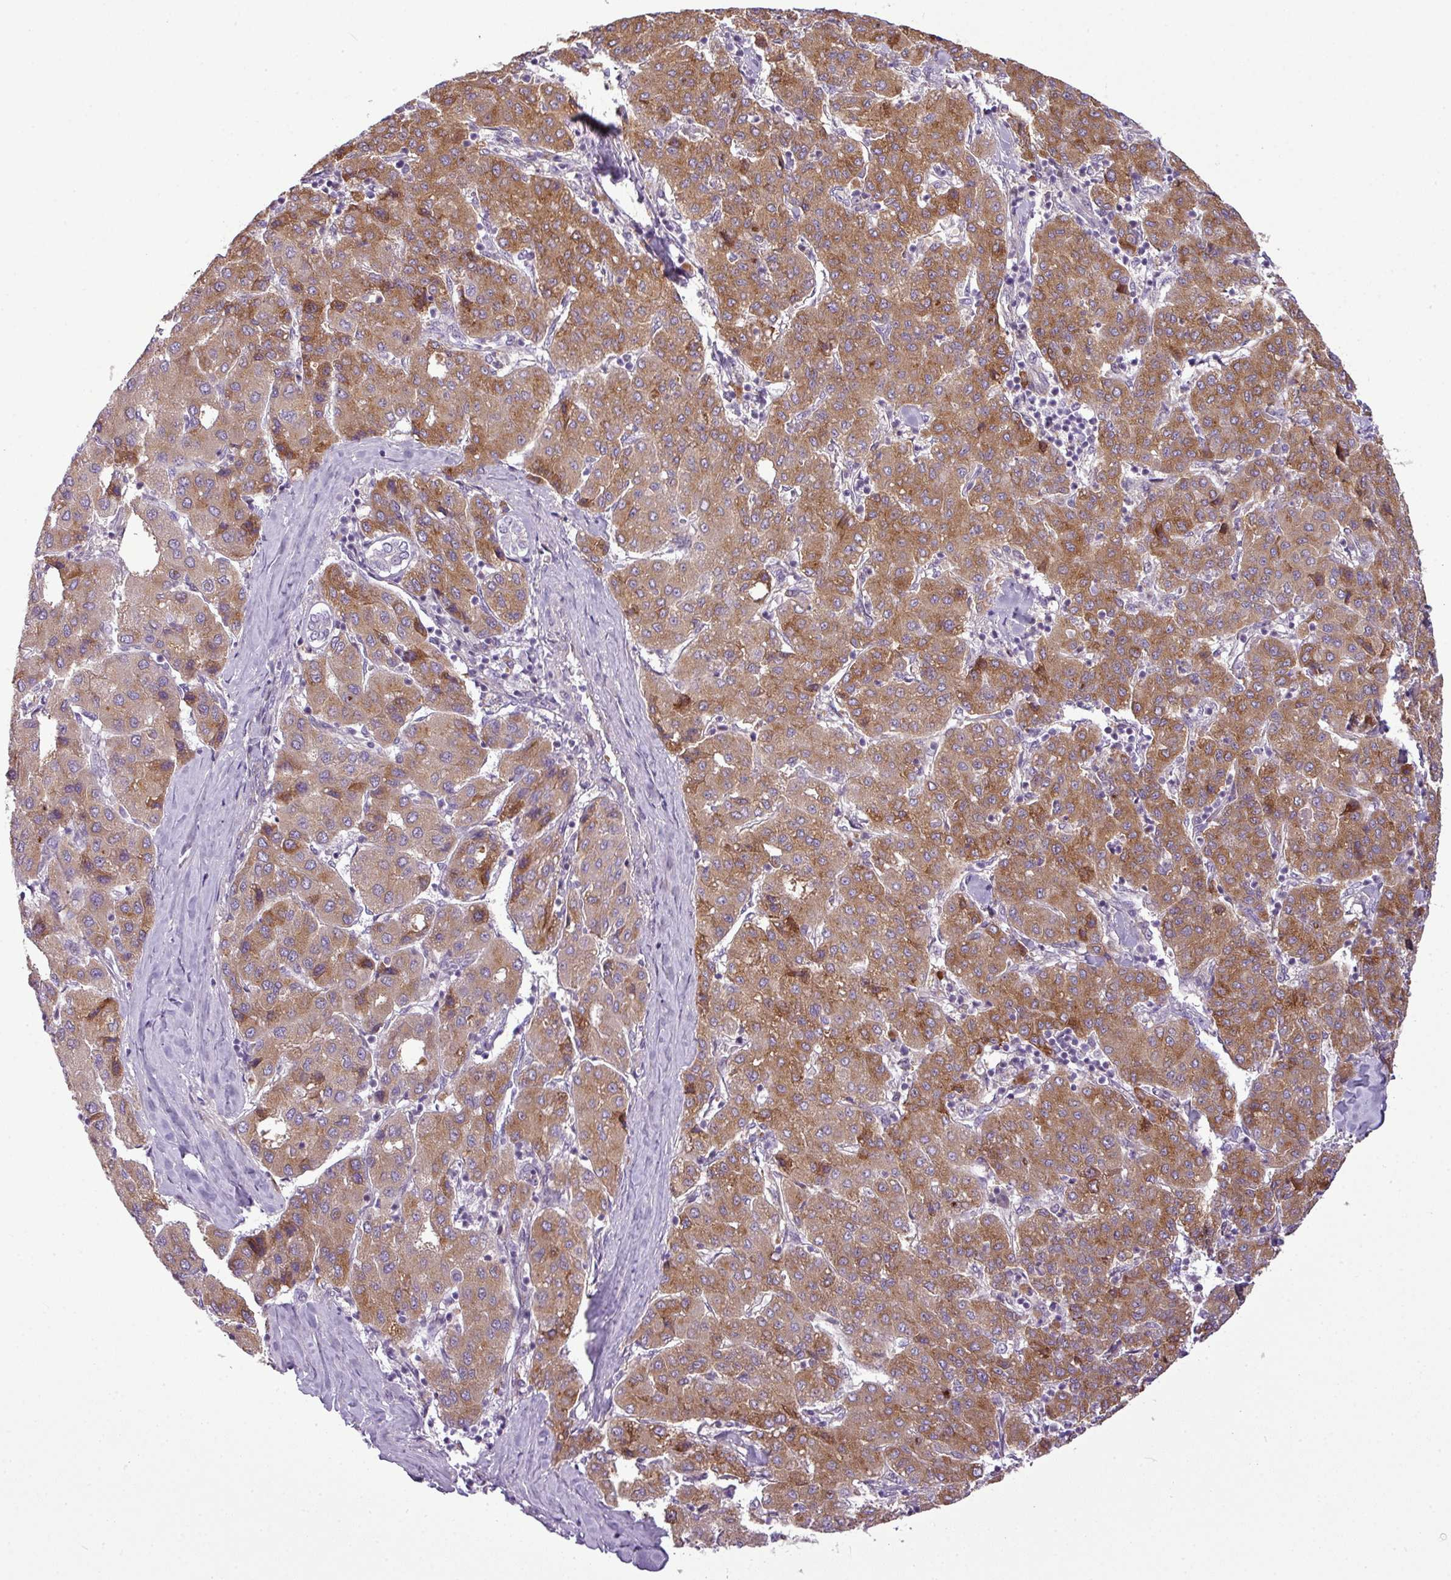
{"staining": {"intensity": "moderate", "quantity": ">75%", "location": "cytoplasmic/membranous"}, "tissue": "liver cancer", "cell_type": "Tumor cells", "image_type": "cancer", "snomed": [{"axis": "morphology", "description": "Carcinoma, Hepatocellular, NOS"}, {"axis": "topography", "description": "Liver"}], "caption": "Protein analysis of liver hepatocellular carcinoma tissue exhibits moderate cytoplasmic/membranous positivity in about >75% of tumor cells. The protein is stained brown, and the nuclei are stained in blue (DAB IHC with brightfield microscopy, high magnification).", "gene": "C4B", "patient": {"sex": "male", "age": 65}}